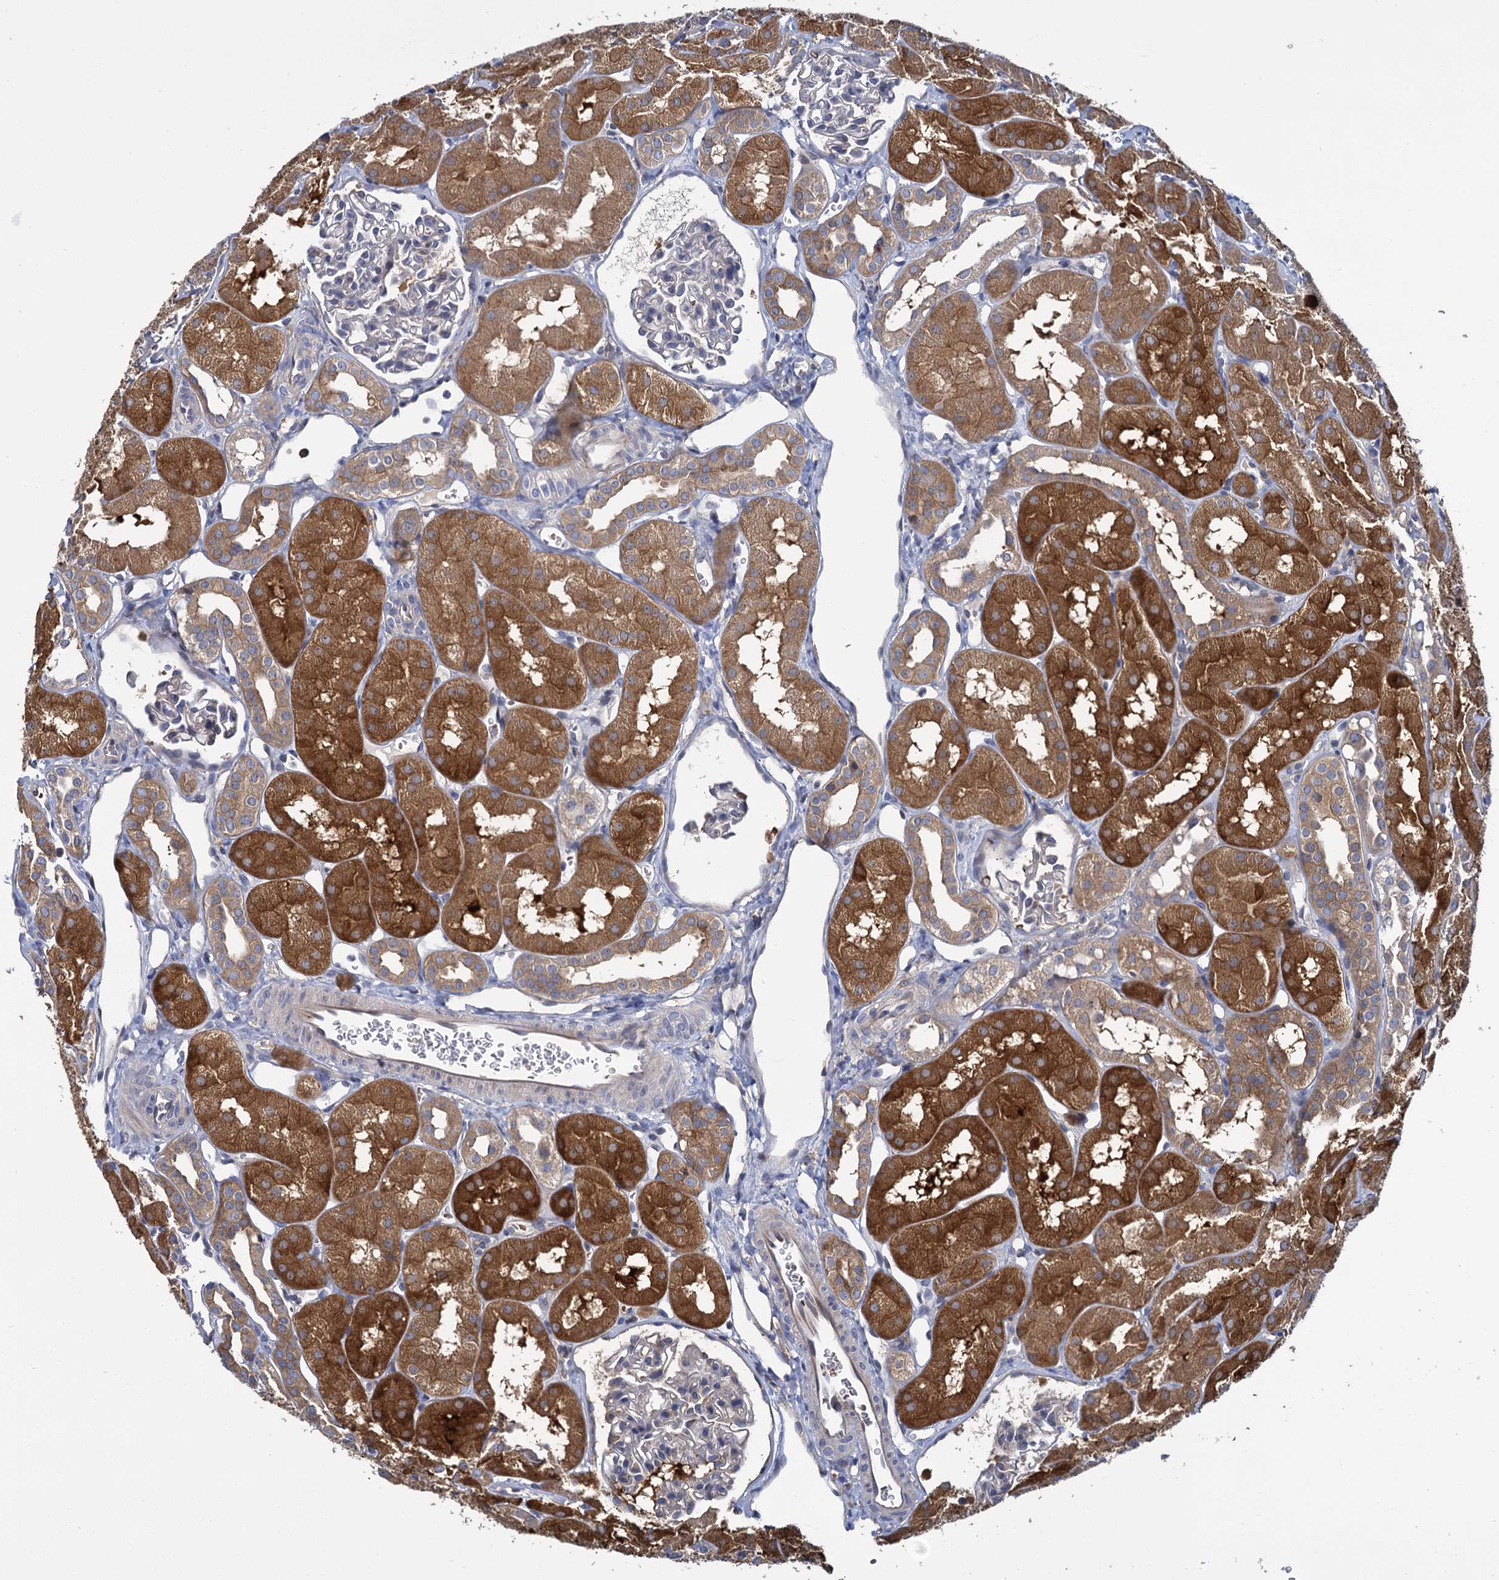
{"staining": {"intensity": "negative", "quantity": "none", "location": "none"}, "tissue": "kidney", "cell_type": "Cells in glomeruli", "image_type": "normal", "snomed": [{"axis": "morphology", "description": "Normal tissue, NOS"}, {"axis": "topography", "description": "Kidney"}, {"axis": "topography", "description": "Urinary bladder"}], "caption": "Immunohistochemical staining of normal kidney reveals no significant expression in cells in glomeruli. (DAB (3,3'-diaminobenzidine) immunohistochemistry with hematoxylin counter stain).", "gene": "GCLC", "patient": {"sex": "male", "age": 16}}